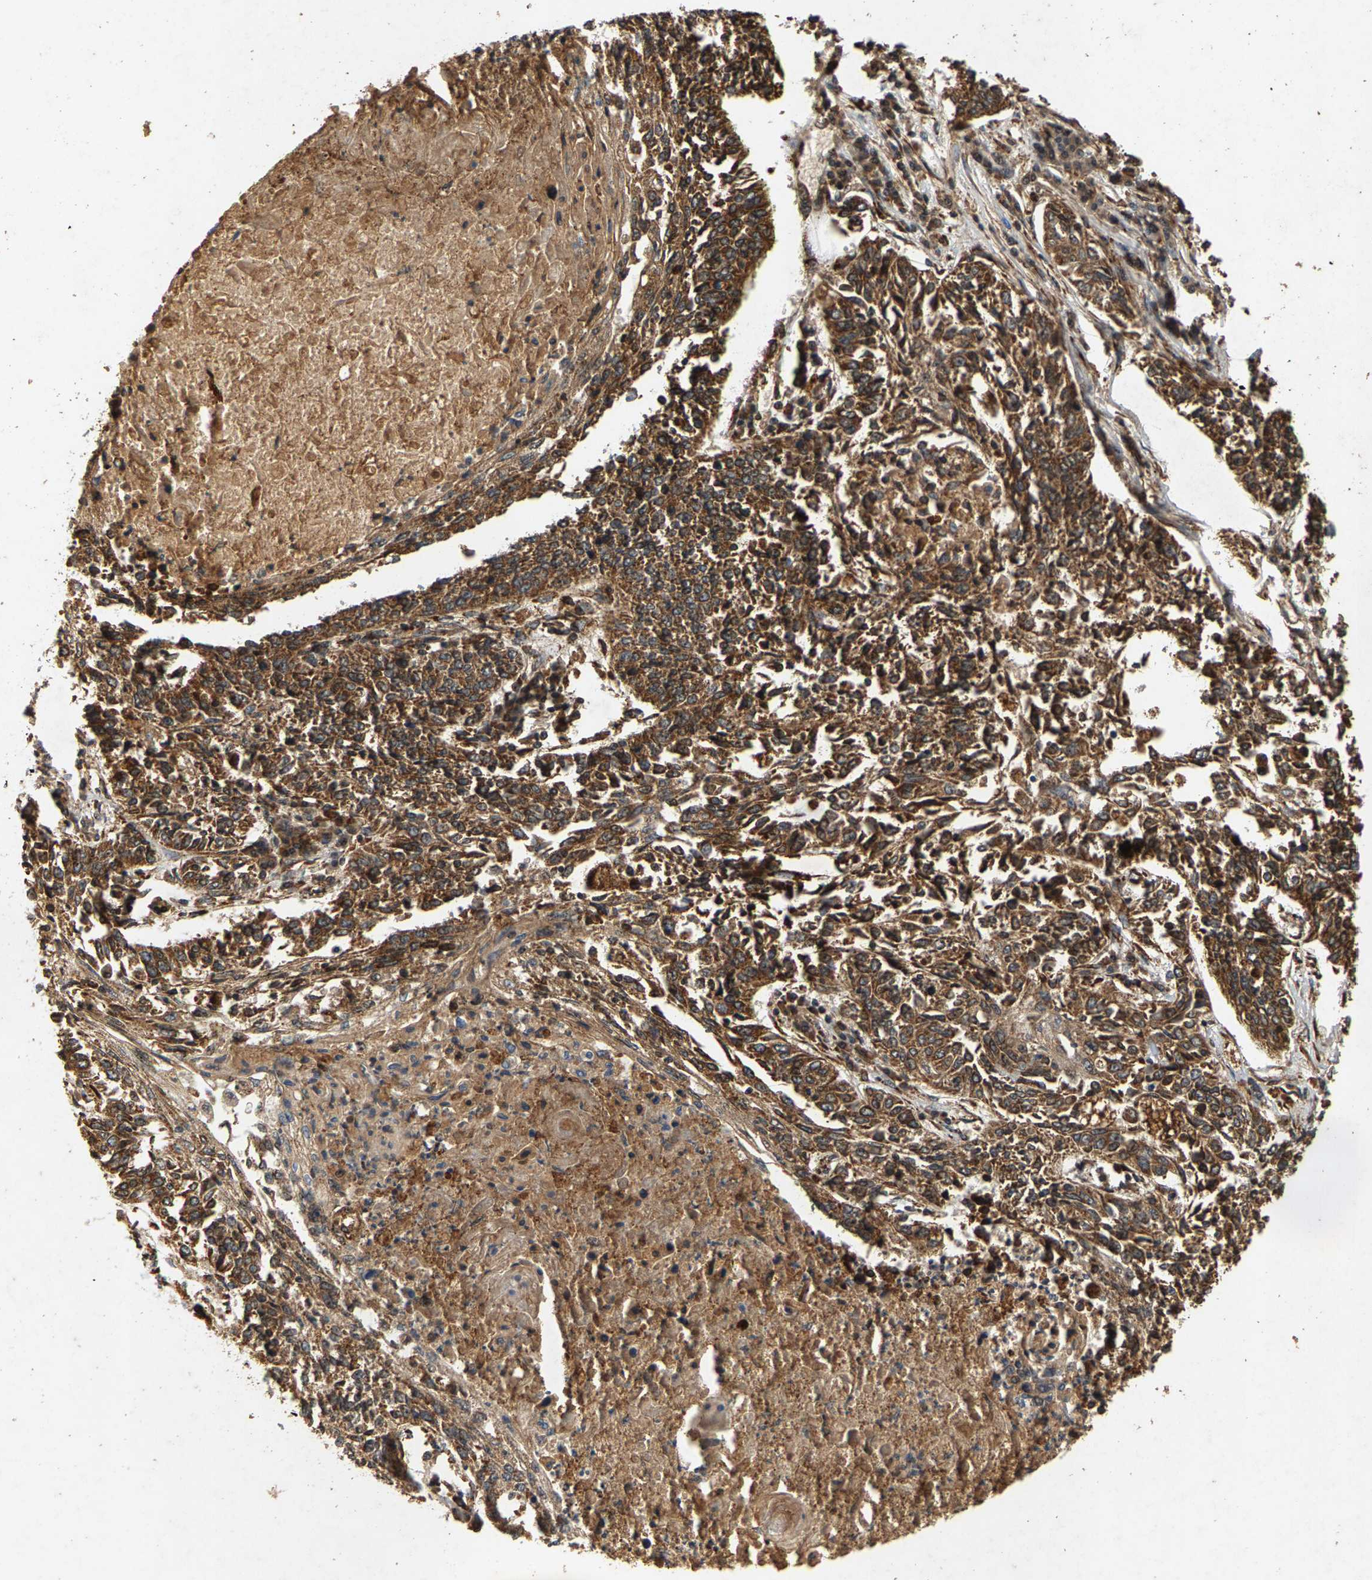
{"staining": {"intensity": "moderate", "quantity": ">75%", "location": "cytoplasmic/membranous"}, "tissue": "lung cancer", "cell_type": "Tumor cells", "image_type": "cancer", "snomed": [{"axis": "morphology", "description": "Normal tissue, NOS"}, {"axis": "morphology", "description": "Squamous cell carcinoma, NOS"}, {"axis": "topography", "description": "Cartilage tissue"}, {"axis": "topography", "description": "Bronchus"}, {"axis": "topography", "description": "Lung"}], "caption": "An immunohistochemistry histopathology image of tumor tissue is shown. Protein staining in brown shows moderate cytoplasmic/membranous positivity in lung squamous cell carcinoma within tumor cells.", "gene": "CIDEC", "patient": {"sex": "female", "age": 49}}